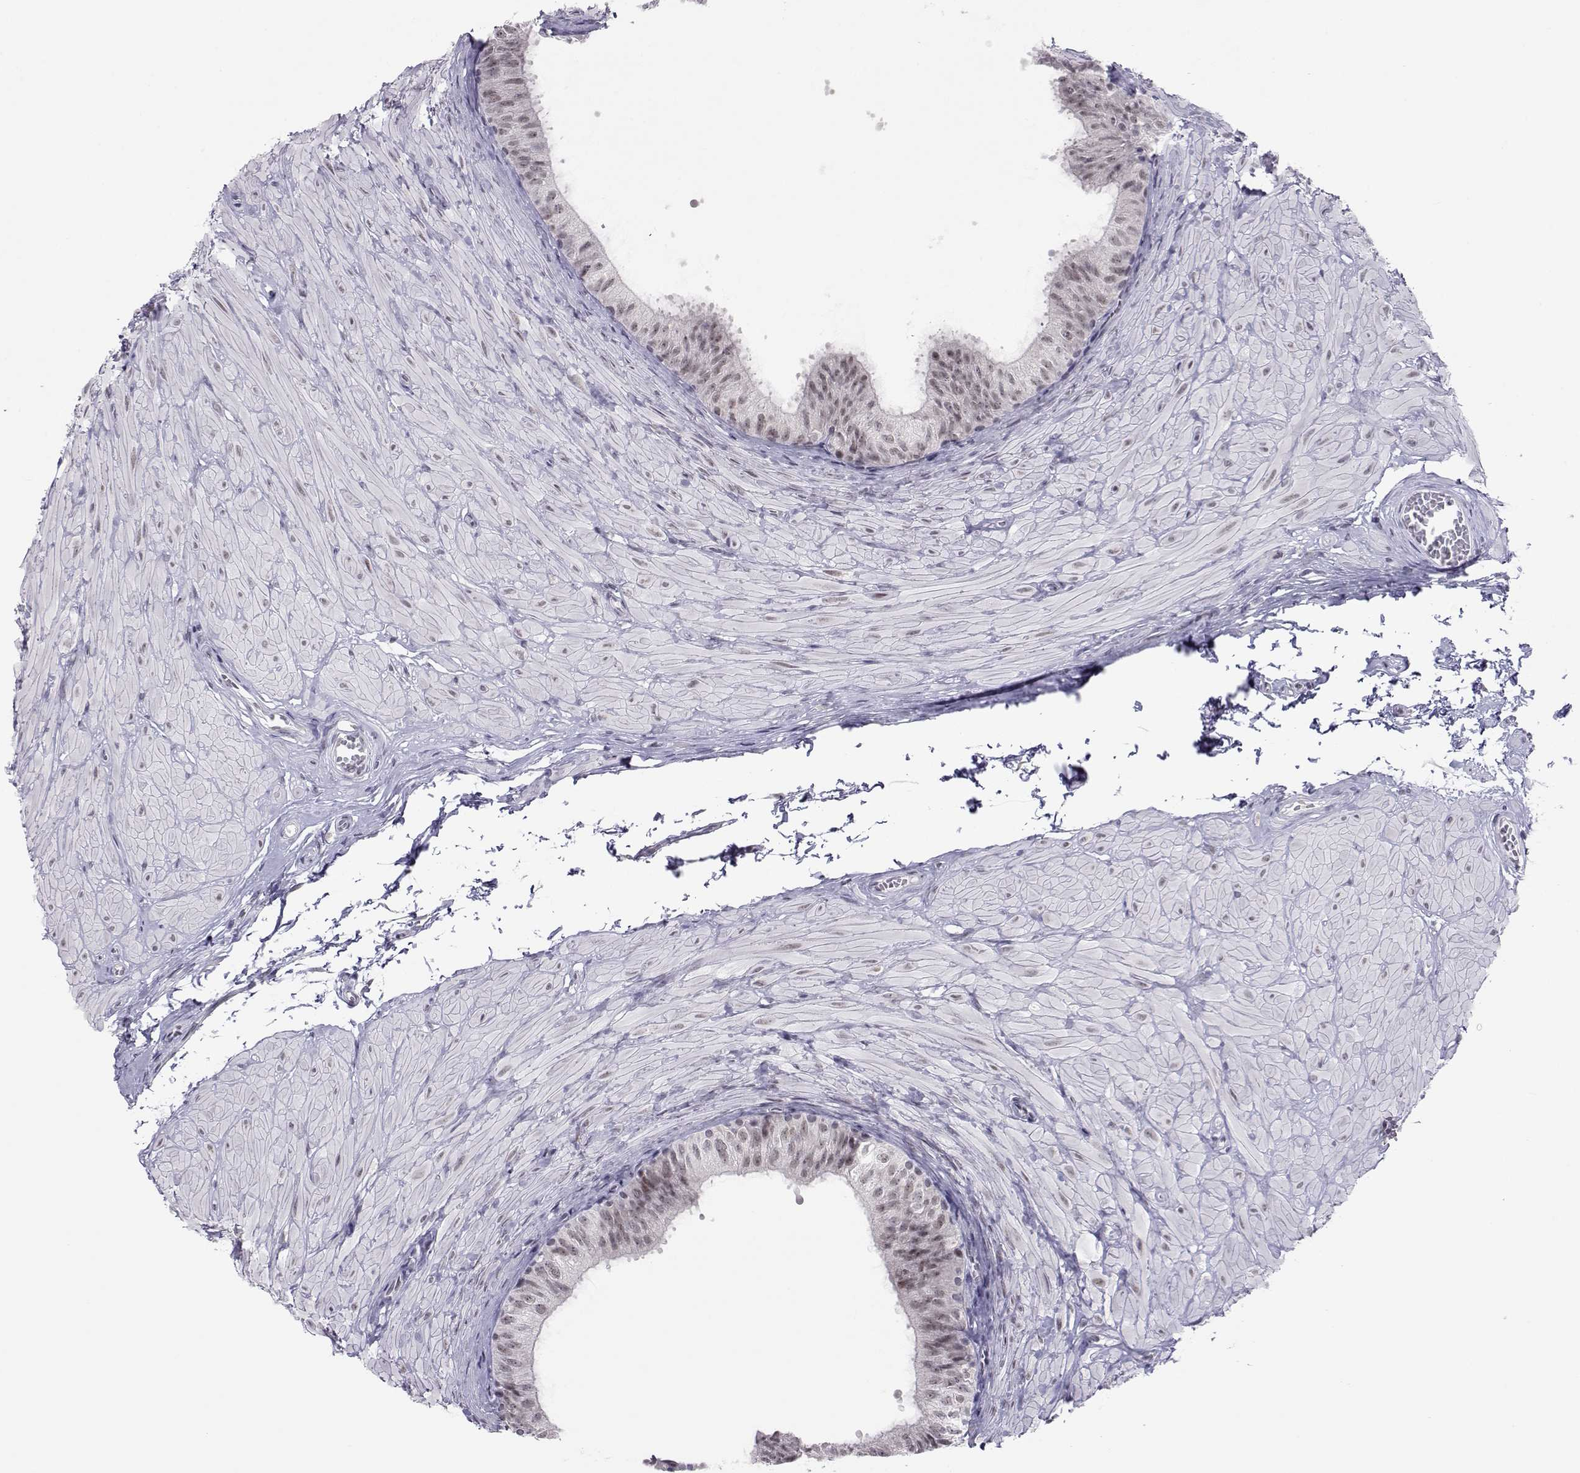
{"staining": {"intensity": "negative", "quantity": "none", "location": "none"}, "tissue": "epididymis", "cell_type": "Glandular cells", "image_type": "normal", "snomed": [{"axis": "morphology", "description": "Normal tissue, NOS"}, {"axis": "topography", "description": "Epididymis"}, {"axis": "topography", "description": "Vas deferens"}], "caption": "Immunohistochemistry (IHC) micrograph of normal epididymis: human epididymis stained with DAB (3,3'-diaminobenzidine) exhibits no significant protein positivity in glandular cells. Brightfield microscopy of IHC stained with DAB (brown) and hematoxylin (blue), captured at high magnification.", "gene": "SIX6", "patient": {"sex": "male", "age": 23}}